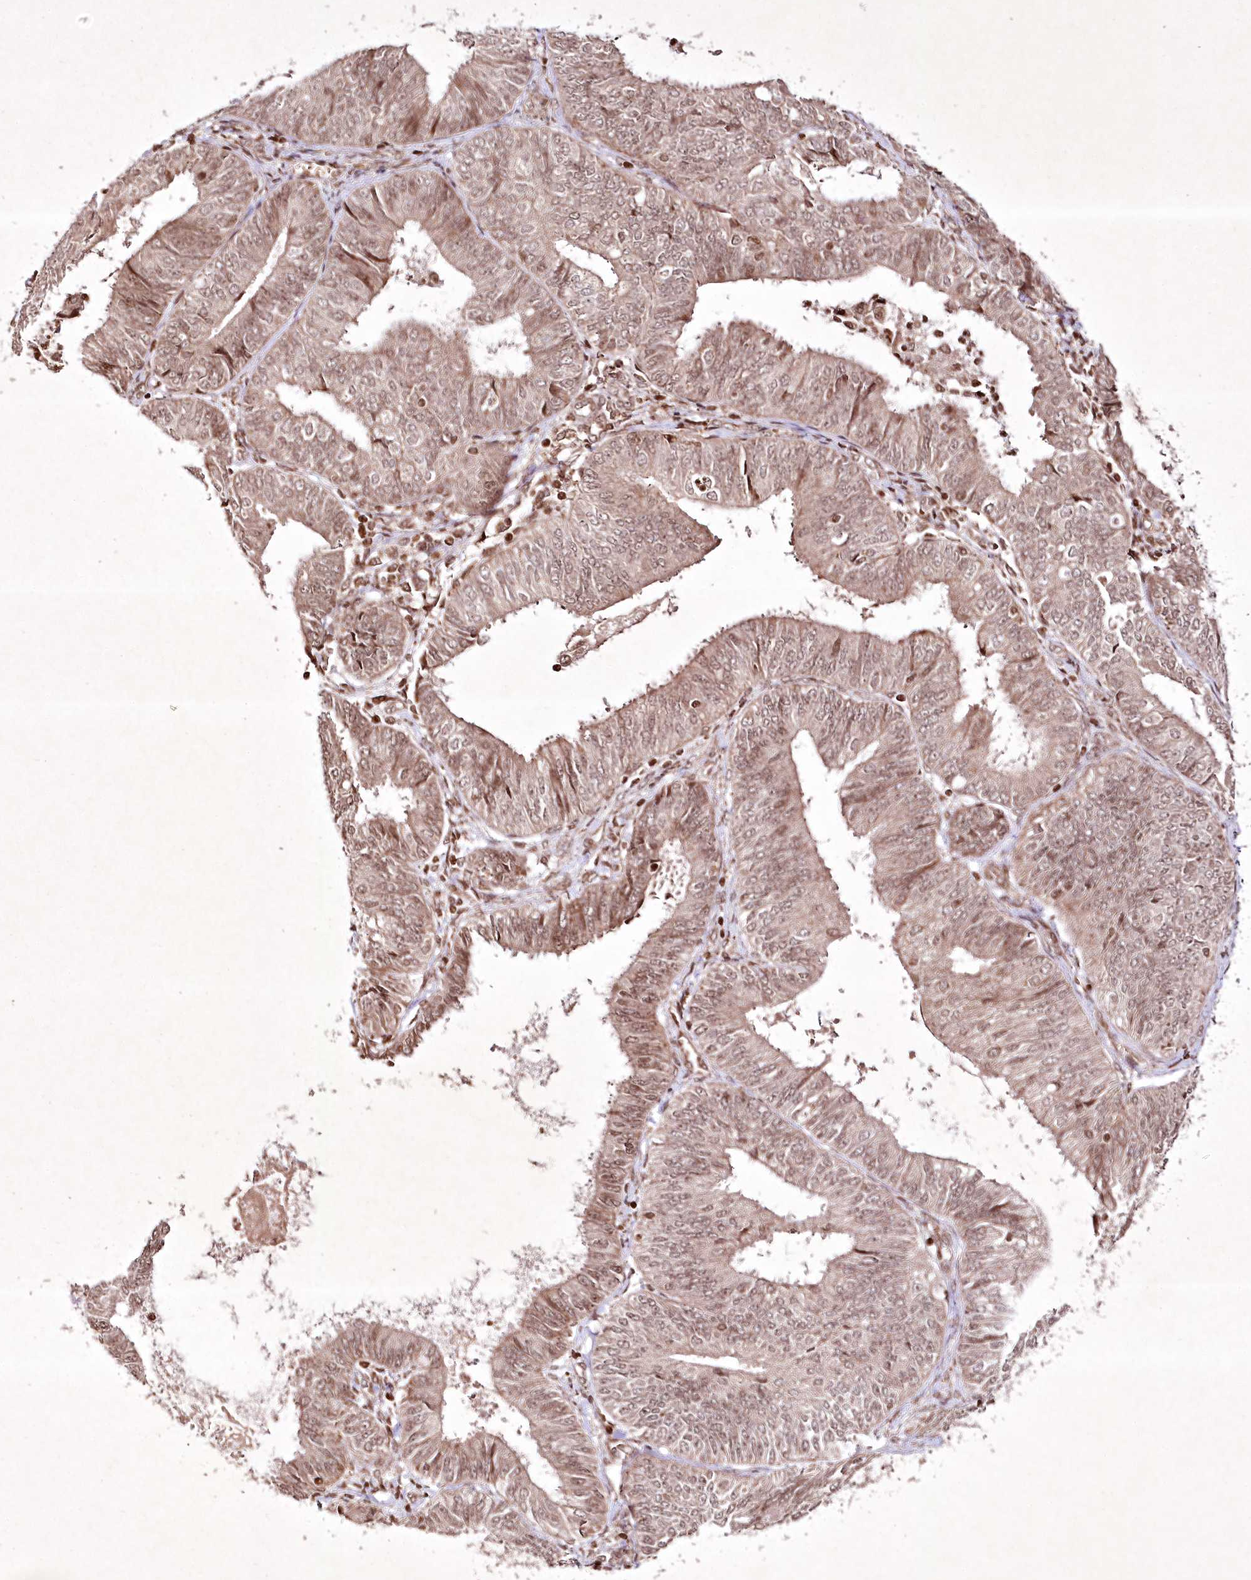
{"staining": {"intensity": "moderate", "quantity": "25%-75%", "location": "nuclear"}, "tissue": "endometrial cancer", "cell_type": "Tumor cells", "image_type": "cancer", "snomed": [{"axis": "morphology", "description": "Adenocarcinoma, NOS"}, {"axis": "topography", "description": "Endometrium"}], "caption": "Tumor cells demonstrate moderate nuclear staining in approximately 25%-75% of cells in adenocarcinoma (endometrial). (DAB (3,3'-diaminobenzidine) IHC with brightfield microscopy, high magnification).", "gene": "CARM1", "patient": {"sex": "female", "age": 58}}